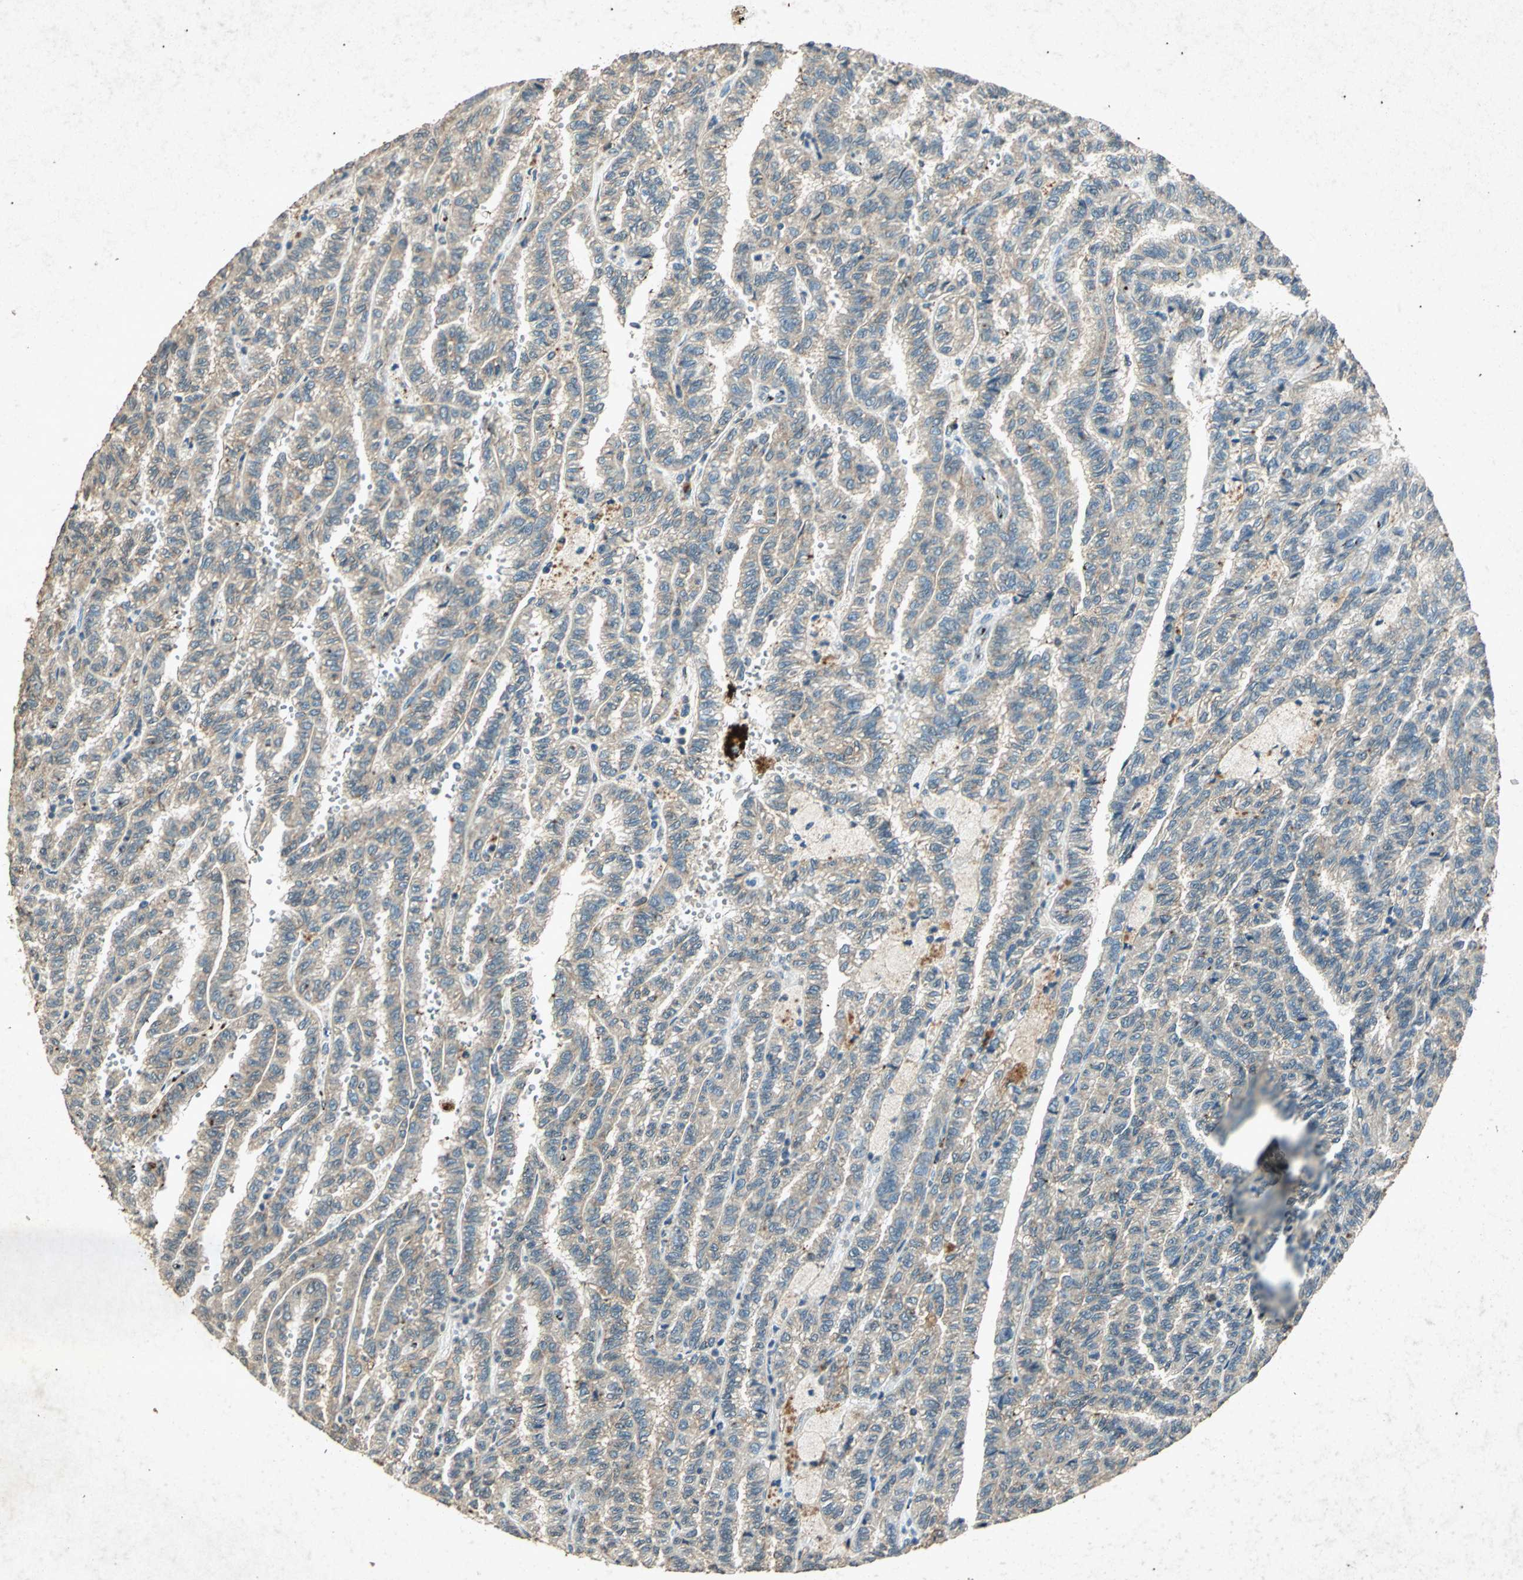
{"staining": {"intensity": "weak", "quantity": "25%-75%", "location": "cytoplasmic/membranous"}, "tissue": "renal cancer", "cell_type": "Tumor cells", "image_type": "cancer", "snomed": [{"axis": "morphology", "description": "Inflammation, NOS"}, {"axis": "morphology", "description": "Adenocarcinoma, NOS"}, {"axis": "topography", "description": "Kidney"}], "caption": "Weak cytoplasmic/membranous staining for a protein is seen in approximately 25%-75% of tumor cells of renal cancer using IHC.", "gene": "PSEN1", "patient": {"sex": "male", "age": 68}}